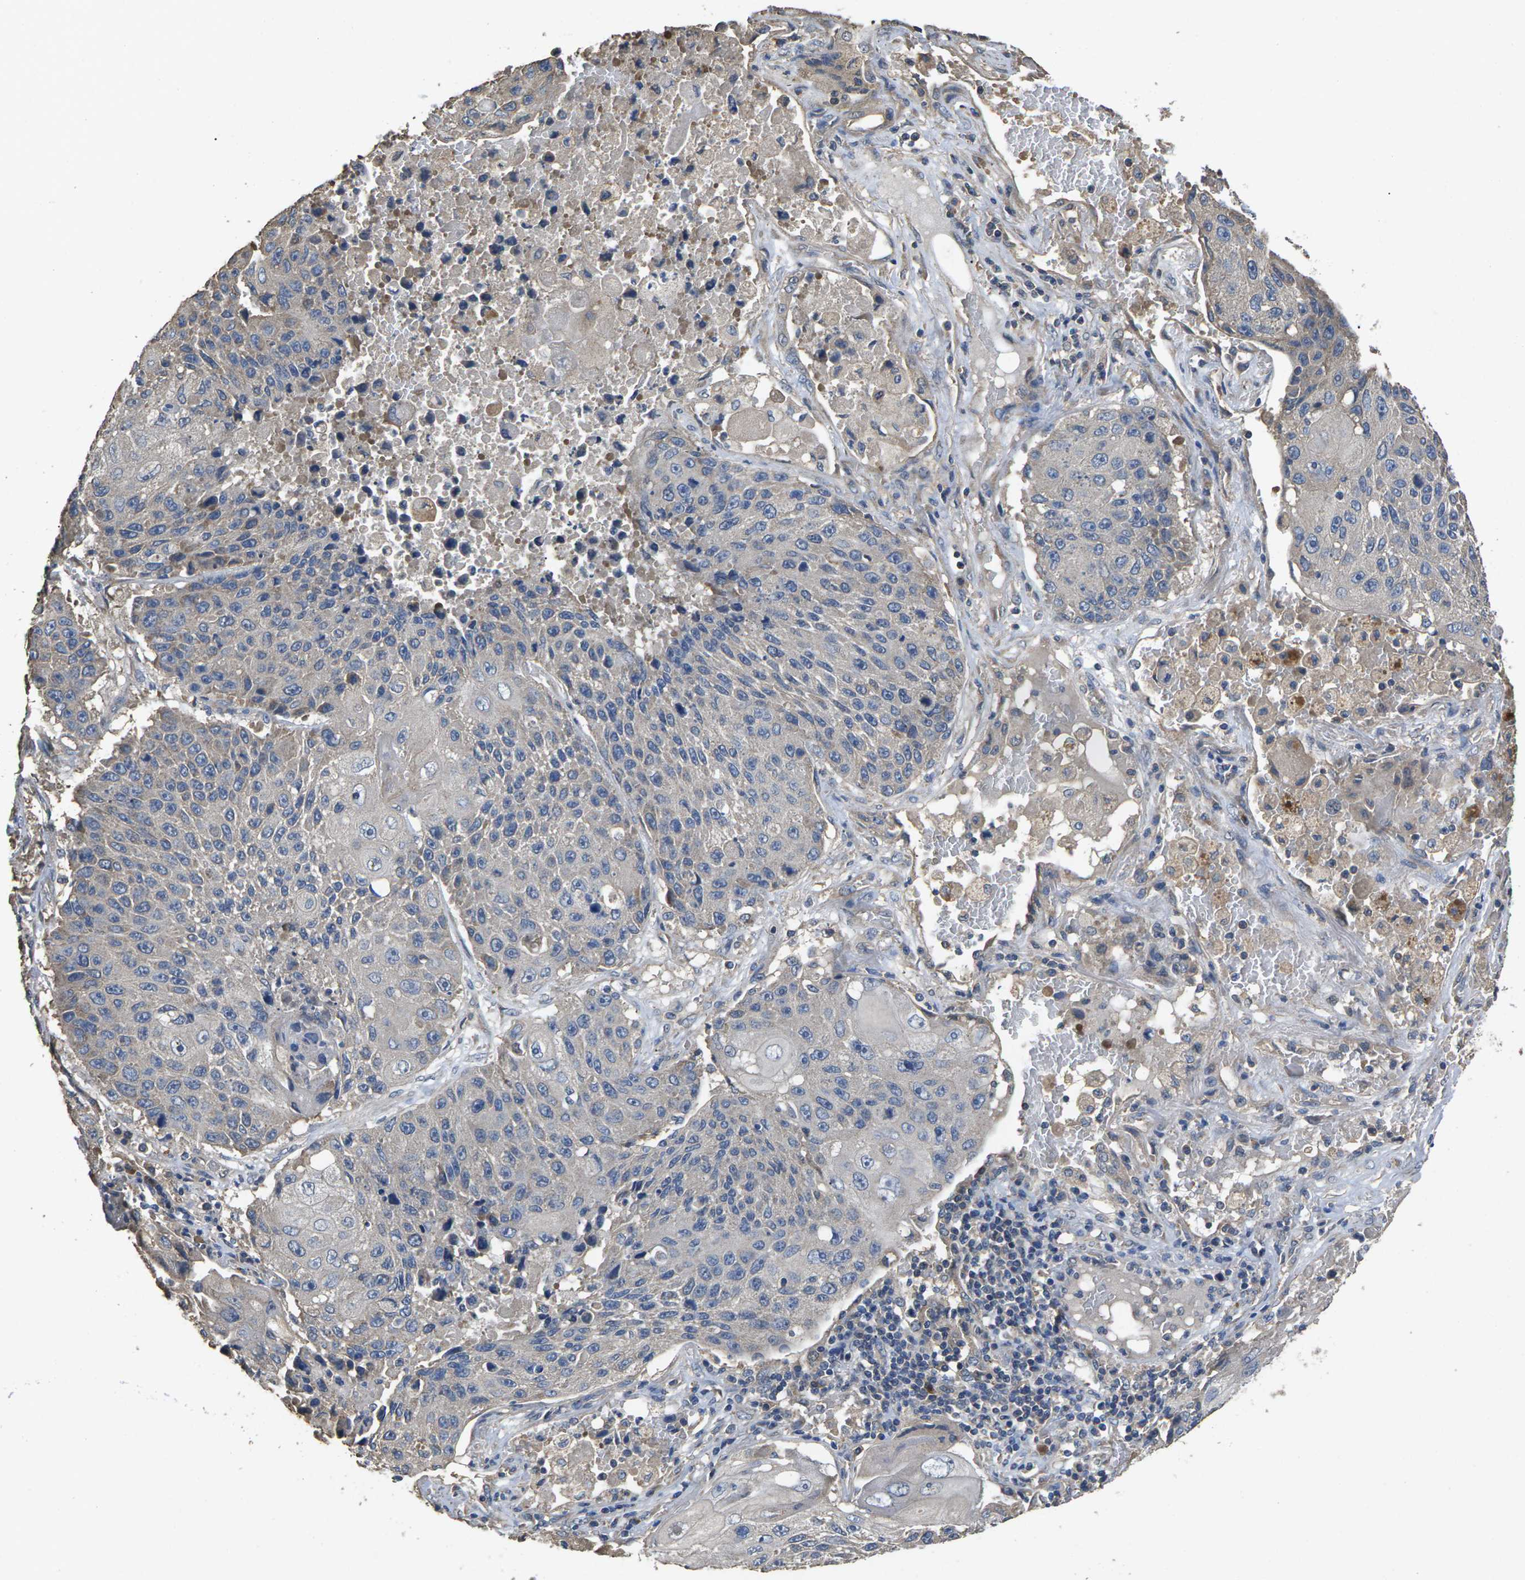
{"staining": {"intensity": "negative", "quantity": "none", "location": "none"}, "tissue": "lung cancer", "cell_type": "Tumor cells", "image_type": "cancer", "snomed": [{"axis": "morphology", "description": "Squamous cell carcinoma, NOS"}, {"axis": "topography", "description": "Lung"}], "caption": "A photomicrograph of human lung cancer (squamous cell carcinoma) is negative for staining in tumor cells.", "gene": "B4GAT1", "patient": {"sex": "male", "age": 61}}